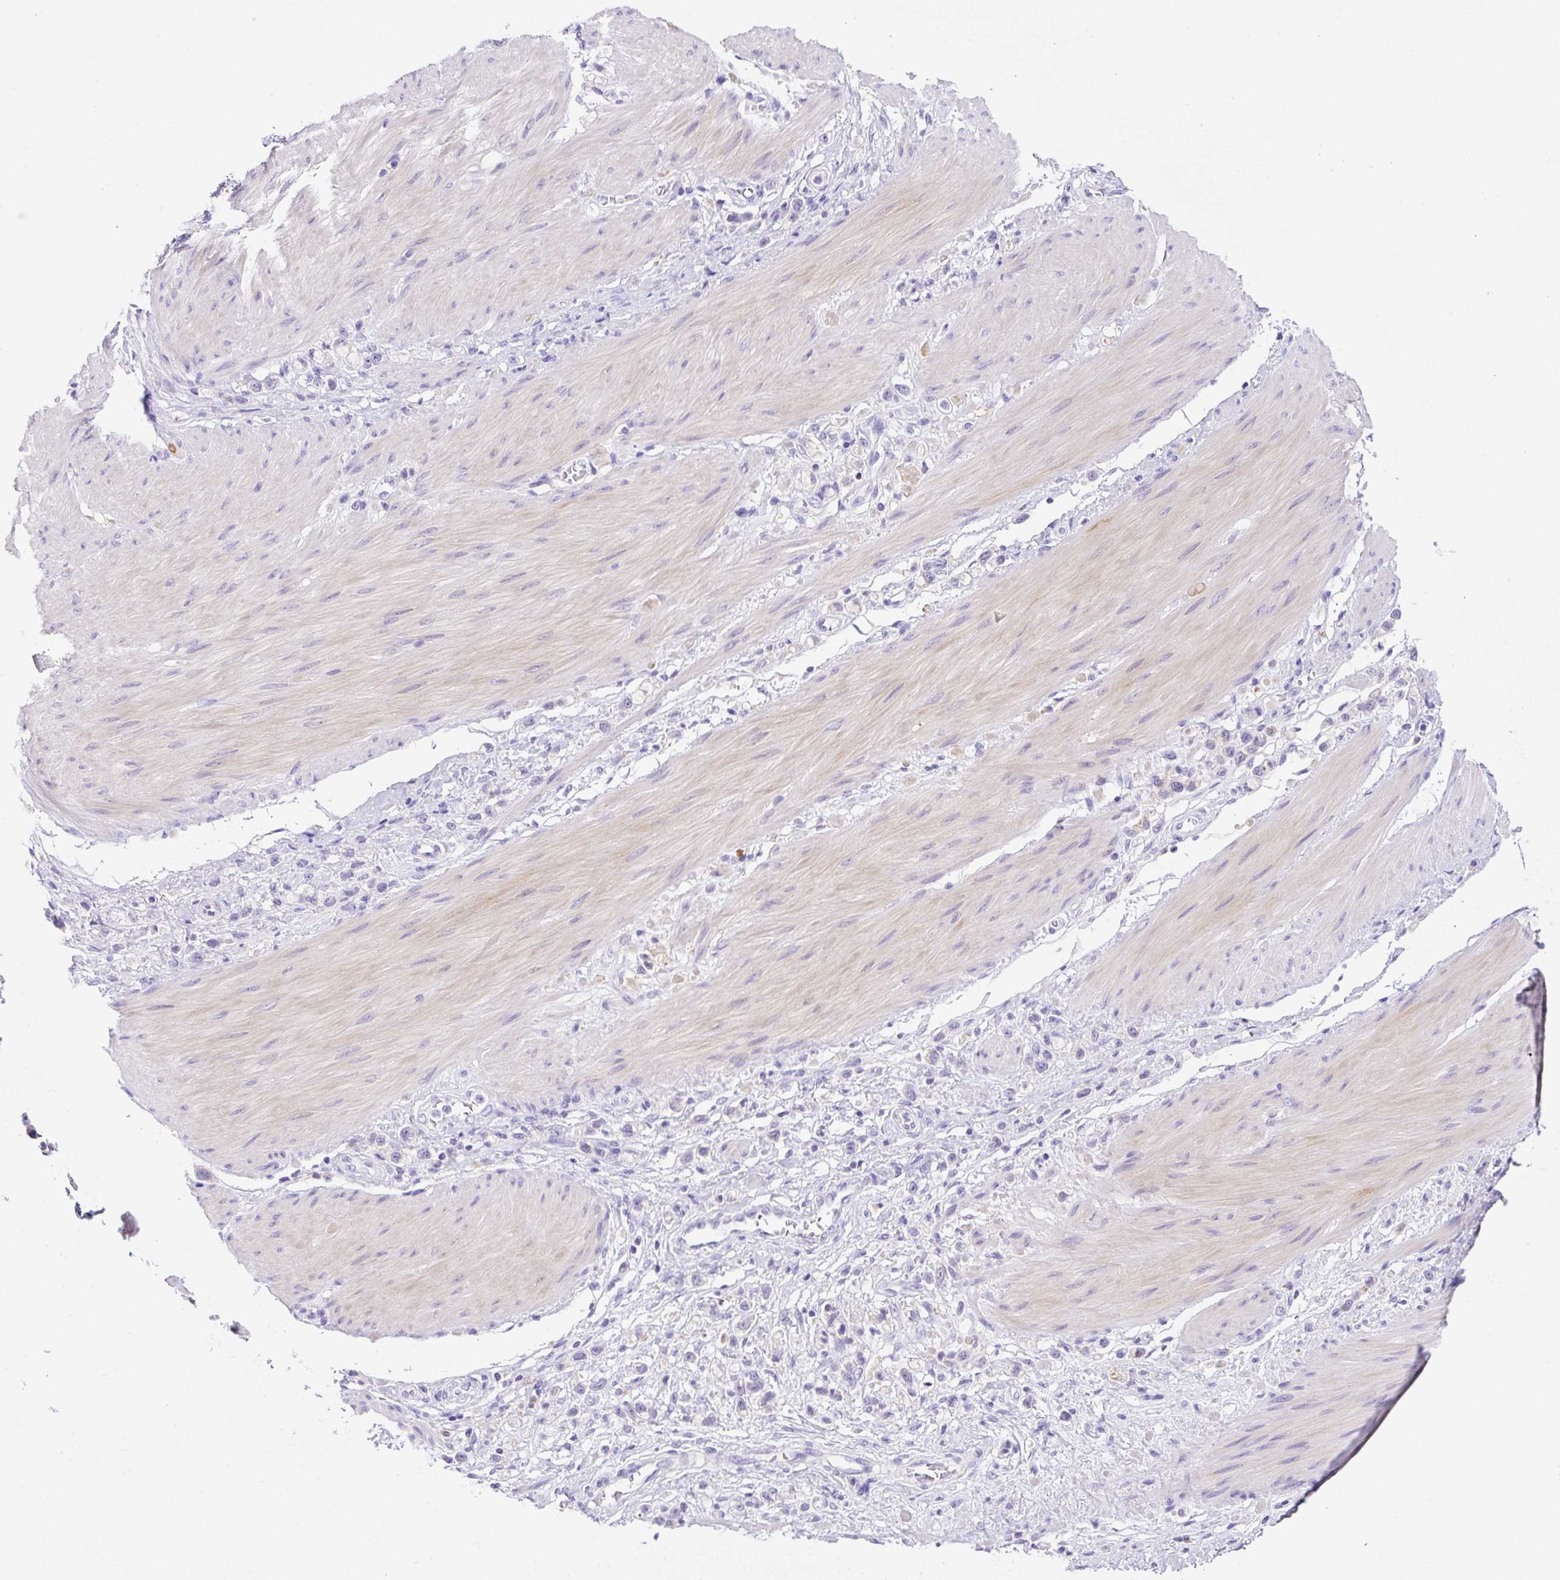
{"staining": {"intensity": "negative", "quantity": "none", "location": "none"}, "tissue": "stomach cancer", "cell_type": "Tumor cells", "image_type": "cancer", "snomed": [{"axis": "morphology", "description": "Adenocarcinoma, NOS"}, {"axis": "topography", "description": "Stomach"}], "caption": "The photomicrograph demonstrates no staining of tumor cells in stomach cancer (adenocarcinoma).", "gene": "NDST3", "patient": {"sex": "female", "age": 65}}